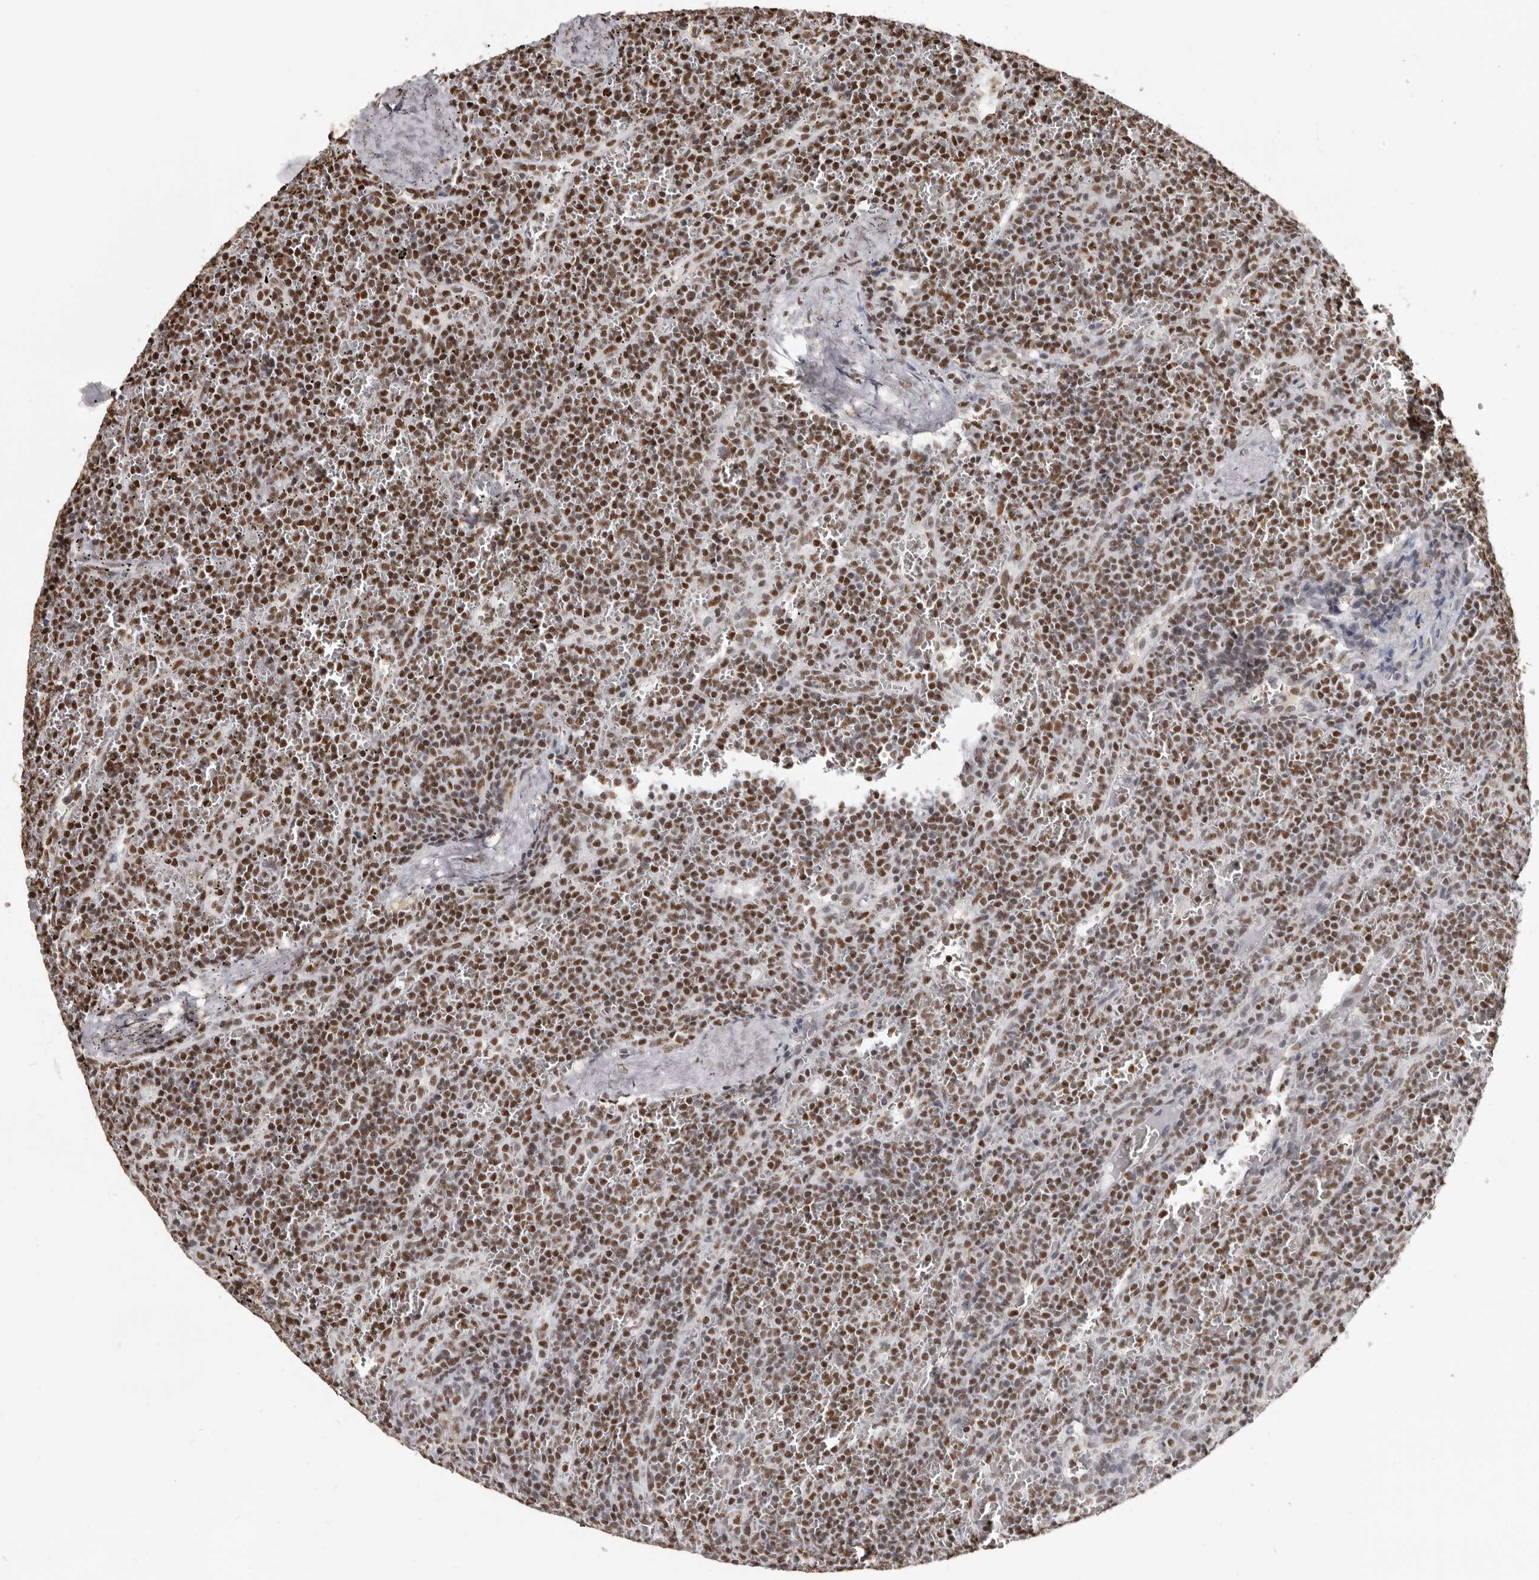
{"staining": {"intensity": "strong", "quantity": ">75%", "location": "nuclear"}, "tissue": "lymphoma", "cell_type": "Tumor cells", "image_type": "cancer", "snomed": [{"axis": "morphology", "description": "Malignant lymphoma, non-Hodgkin's type, Low grade"}, {"axis": "topography", "description": "Spleen"}], "caption": "DAB (3,3'-diaminobenzidine) immunohistochemical staining of human malignant lymphoma, non-Hodgkin's type (low-grade) exhibits strong nuclear protein expression in about >75% of tumor cells.", "gene": "SCAF4", "patient": {"sex": "female", "age": 19}}